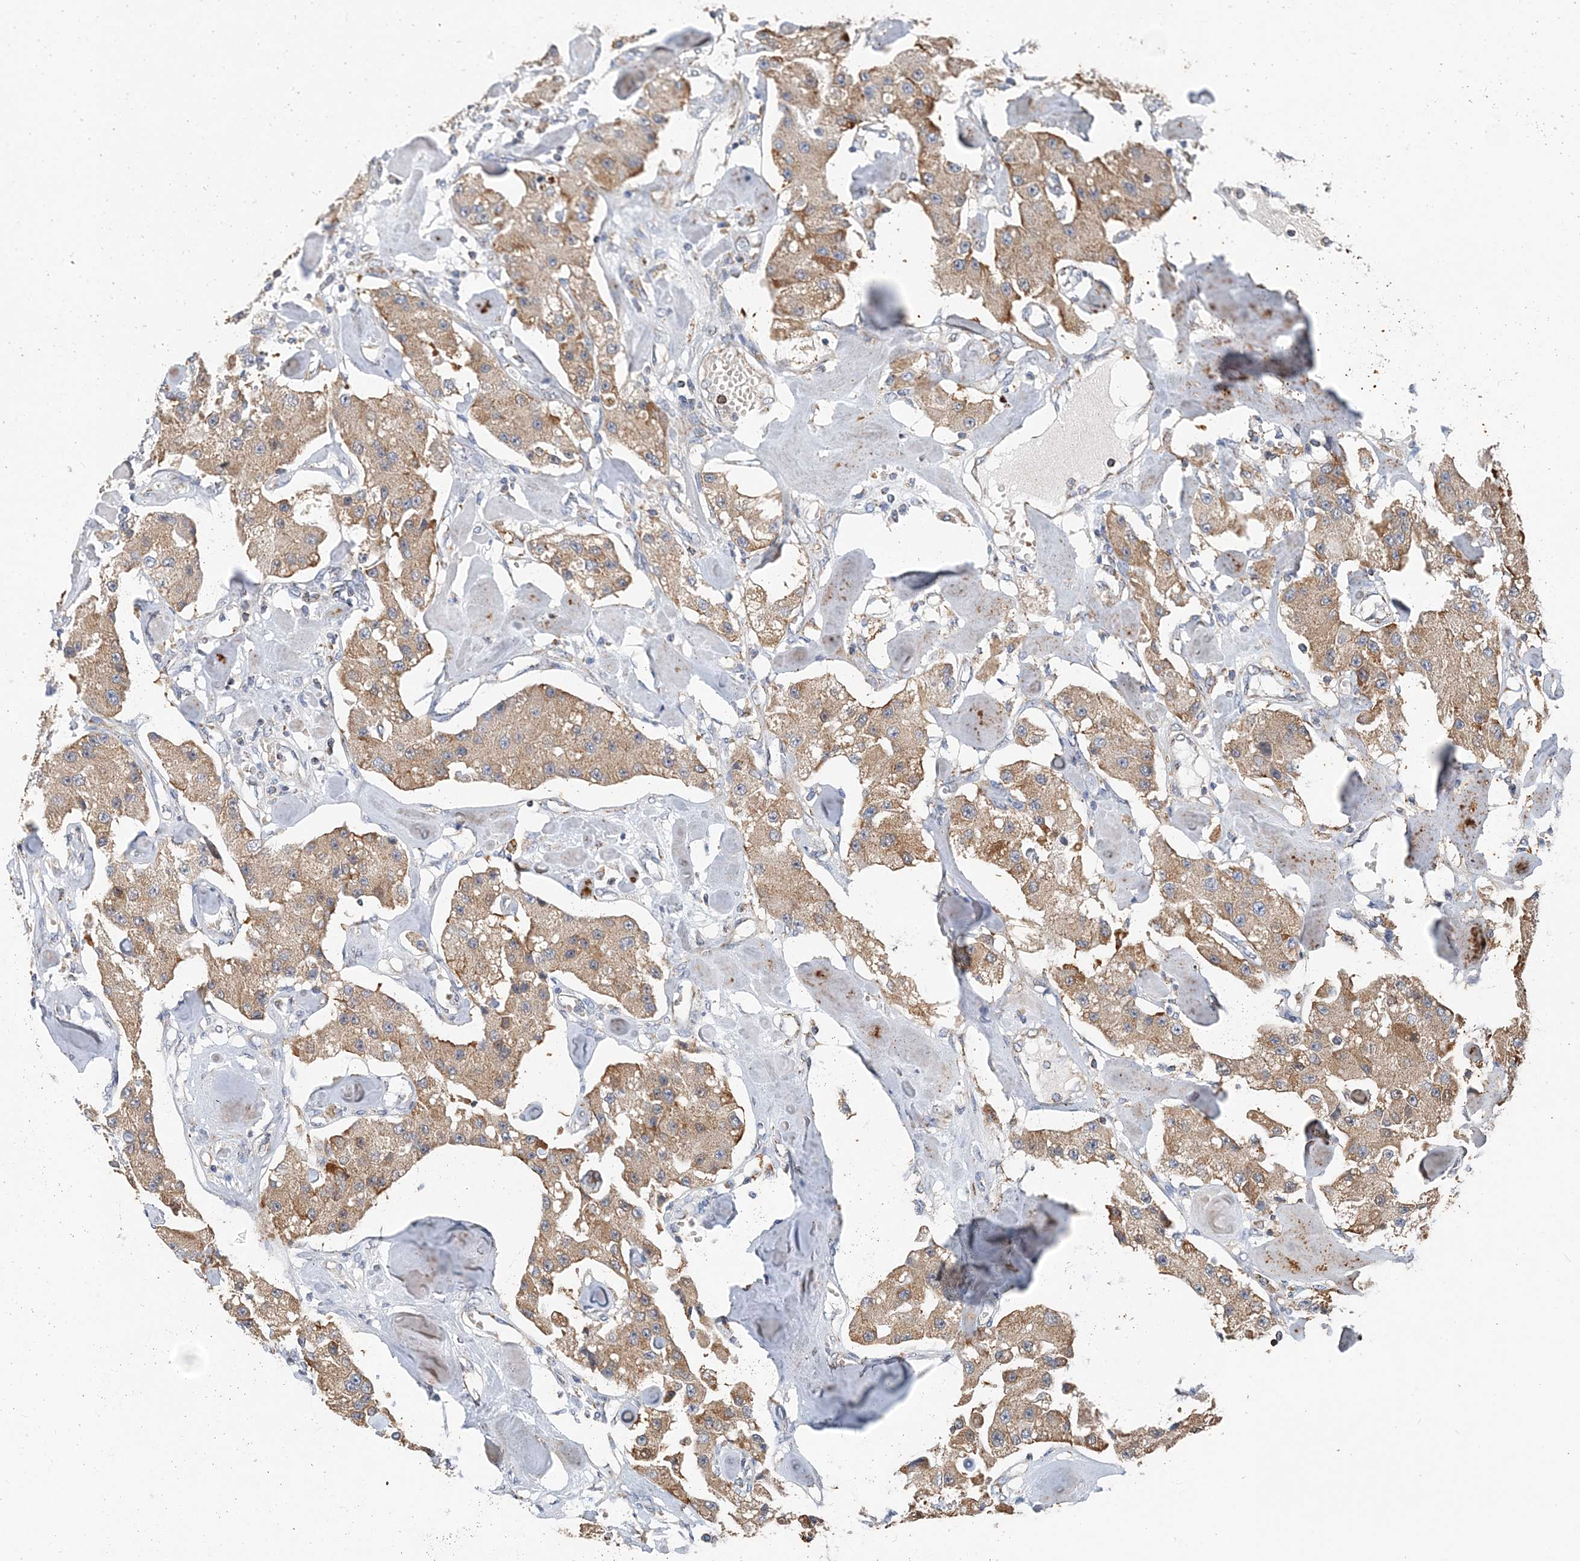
{"staining": {"intensity": "moderate", "quantity": ">75%", "location": "cytoplasmic/membranous"}, "tissue": "carcinoid", "cell_type": "Tumor cells", "image_type": "cancer", "snomed": [{"axis": "morphology", "description": "Carcinoid, malignant, NOS"}, {"axis": "topography", "description": "Pancreas"}], "caption": "A medium amount of moderate cytoplasmic/membranous positivity is appreciated in approximately >75% of tumor cells in carcinoid tissue.", "gene": "SPRY2", "patient": {"sex": "male", "age": 41}}